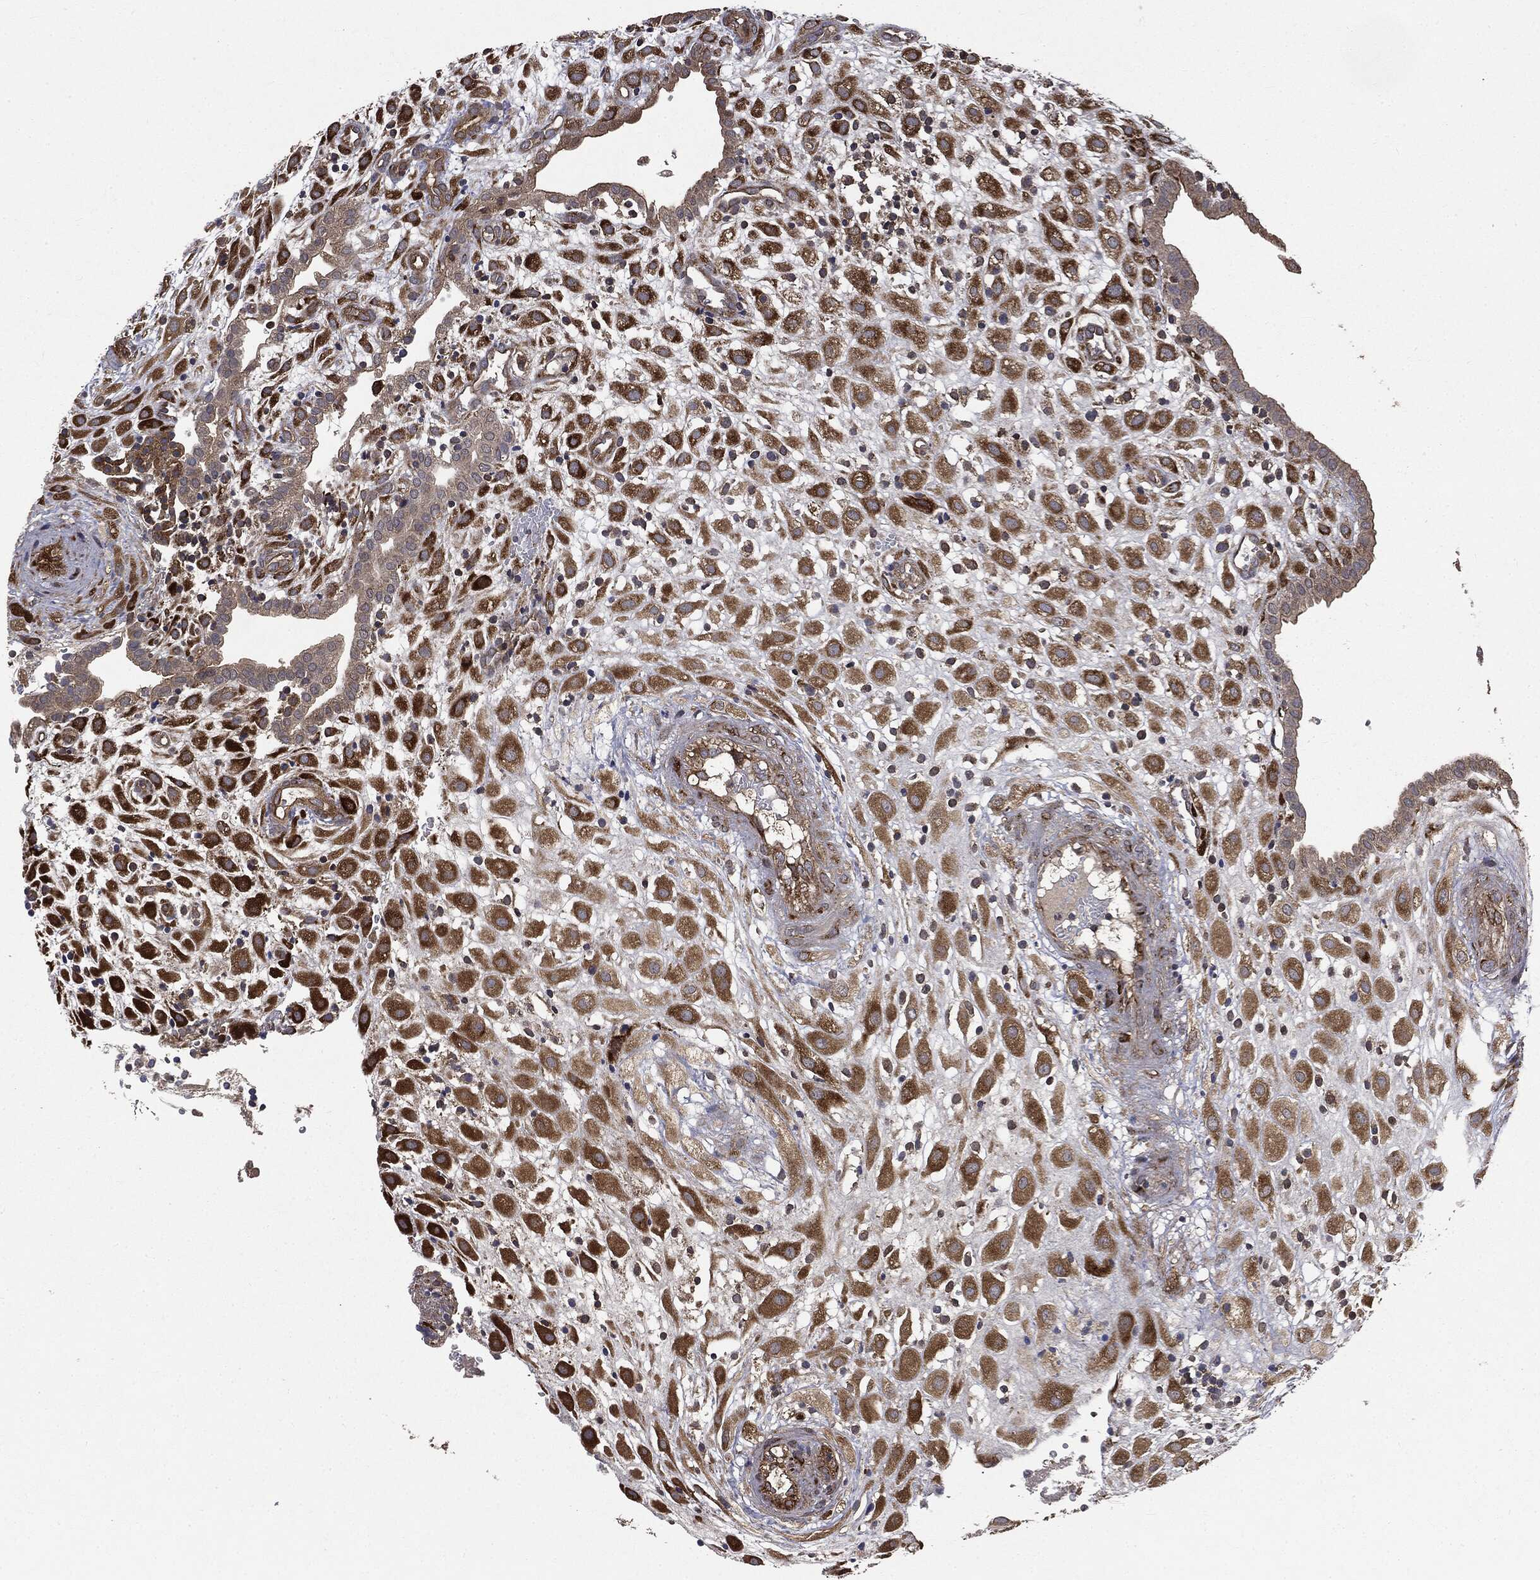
{"staining": {"intensity": "strong", "quantity": ">75%", "location": "cytoplasmic/membranous"}, "tissue": "placenta", "cell_type": "Decidual cells", "image_type": "normal", "snomed": [{"axis": "morphology", "description": "Normal tissue, NOS"}, {"axis": "topography", "description": "Placenta"}], "caption": "Human placenta stained with a brown dye shows strong cytoplasmic/membranous positive expression in approximately >75% of decidual cells.", "gene": "PLOD3", "patient": {"sex": "female", "age": 24}}